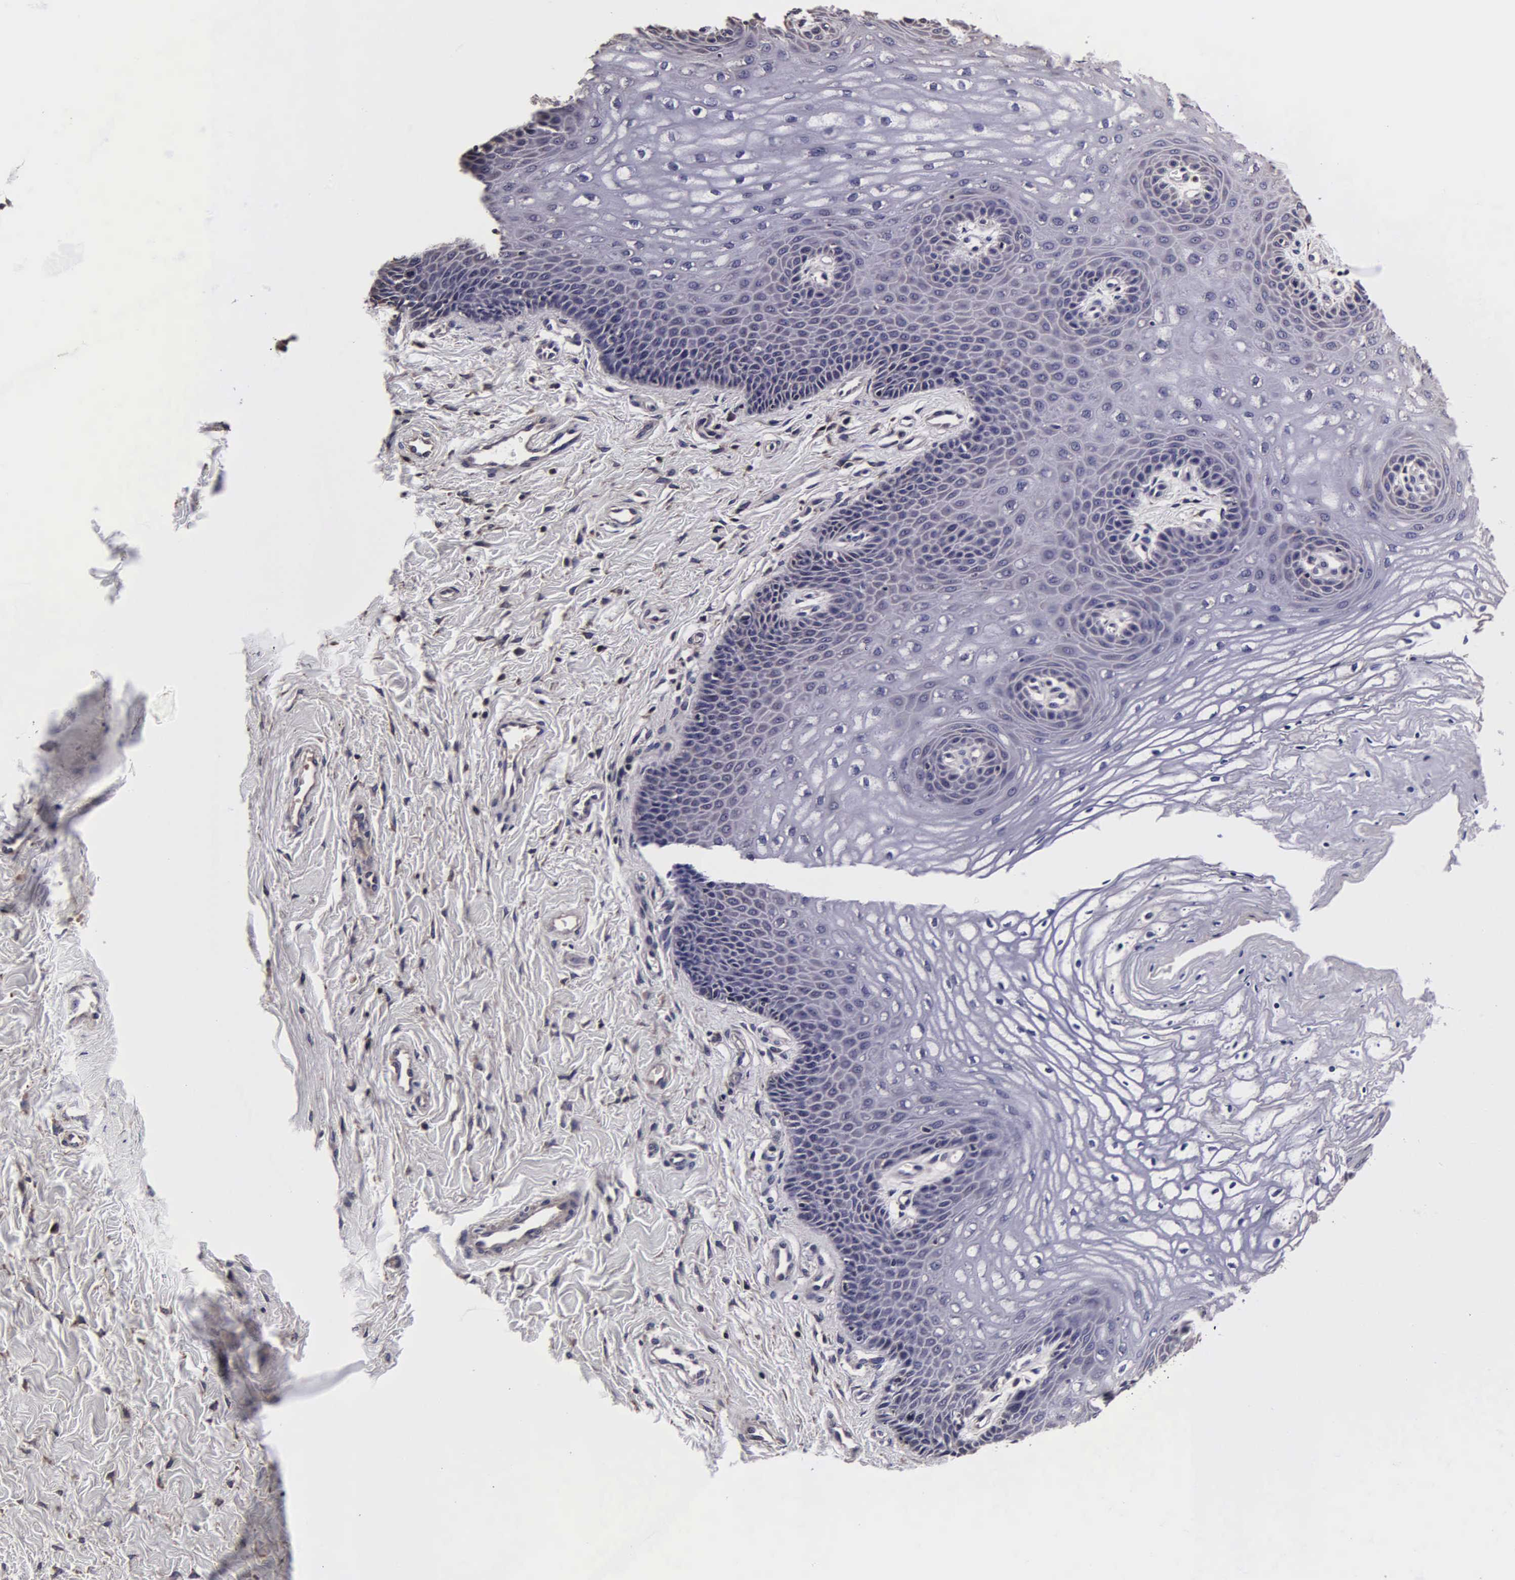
{"staining": {"intensity": "weak", "quantity": "<25%", "location": "cytoplasmic/membranous"}, "tissue": "vagina", "cell_type": "Squamous epithelial cells", "image_type": "normal", "snomed": [{"axis": "morphology", "description": "Normal tissue, NOS"}, {"axis": "topography", "description": "Vagina"}], "caption": "Immunohistochemical staining of benign human vagina displays no significant staining in squamous epithelial cells. Nuclei are stained in blue.", "gene": "PSMA3", "patient": {"sex": "female", "age": 68}}